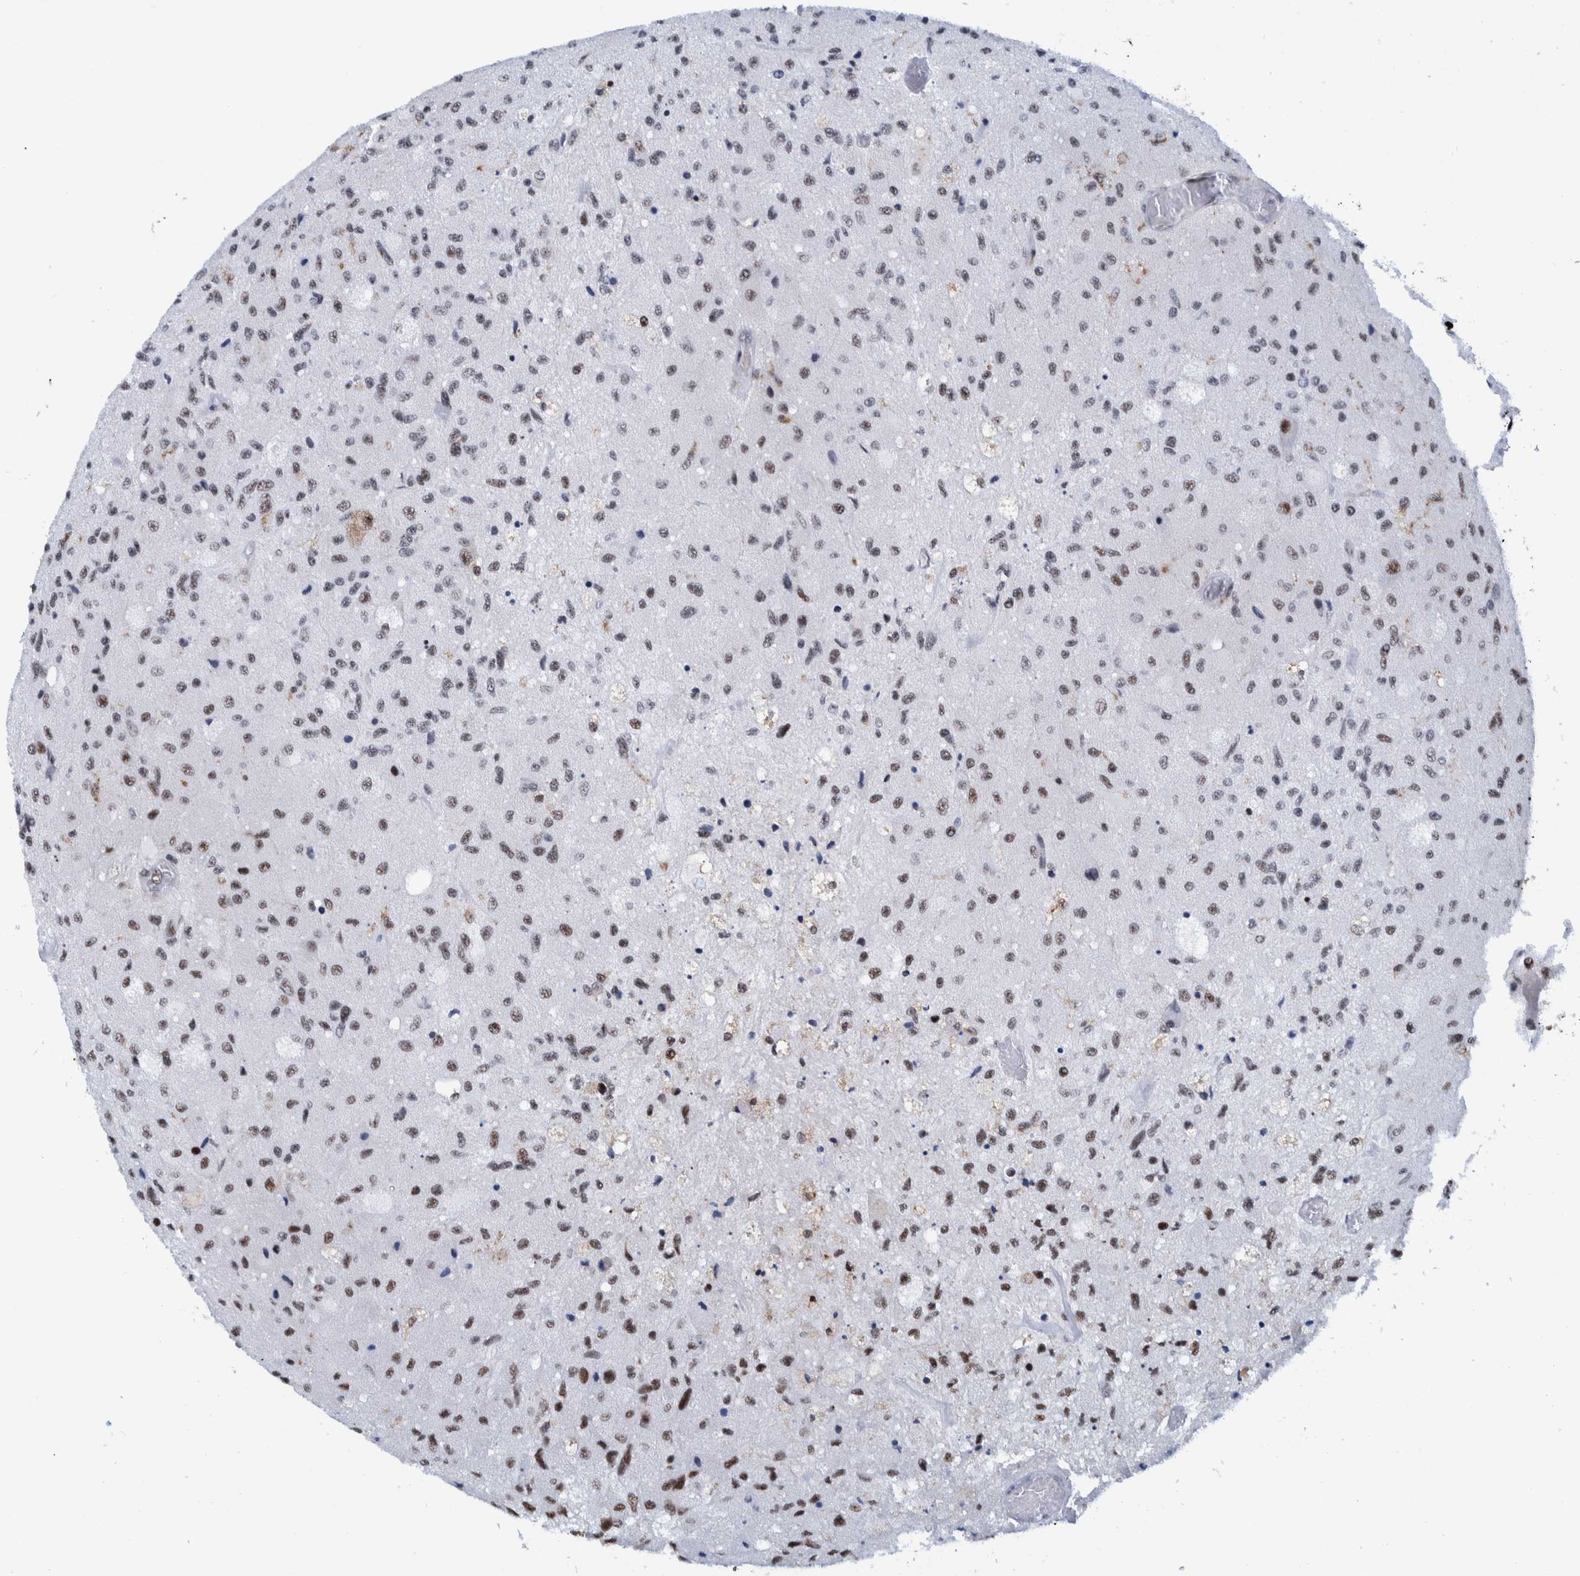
{"staining": {"intensity": "moderate", "quantity": "25%-75%", "location": "nuclear"}, "tissue": "glioma", "cell_type": "Tumor cells", "image_type": "cancer", "snomed": [{"axis": "morphology", "description": "Normal tissue, NOS"}, {"axis": "morphology", "description": "Glioma, malignant, High grade"}, {"axis": "topography", "description": "Cerebral cortex"}], "caption": "A high-resolution image shows immunohistochemistry (IHC) staining of glioma, which demonstrates moderate nuclear positivity in approximately 25%-75% of tumor cells. Nuclei are stained in blue.", "gene": "EFTUD2", "patient": {"sex": "male", "age": 77}}